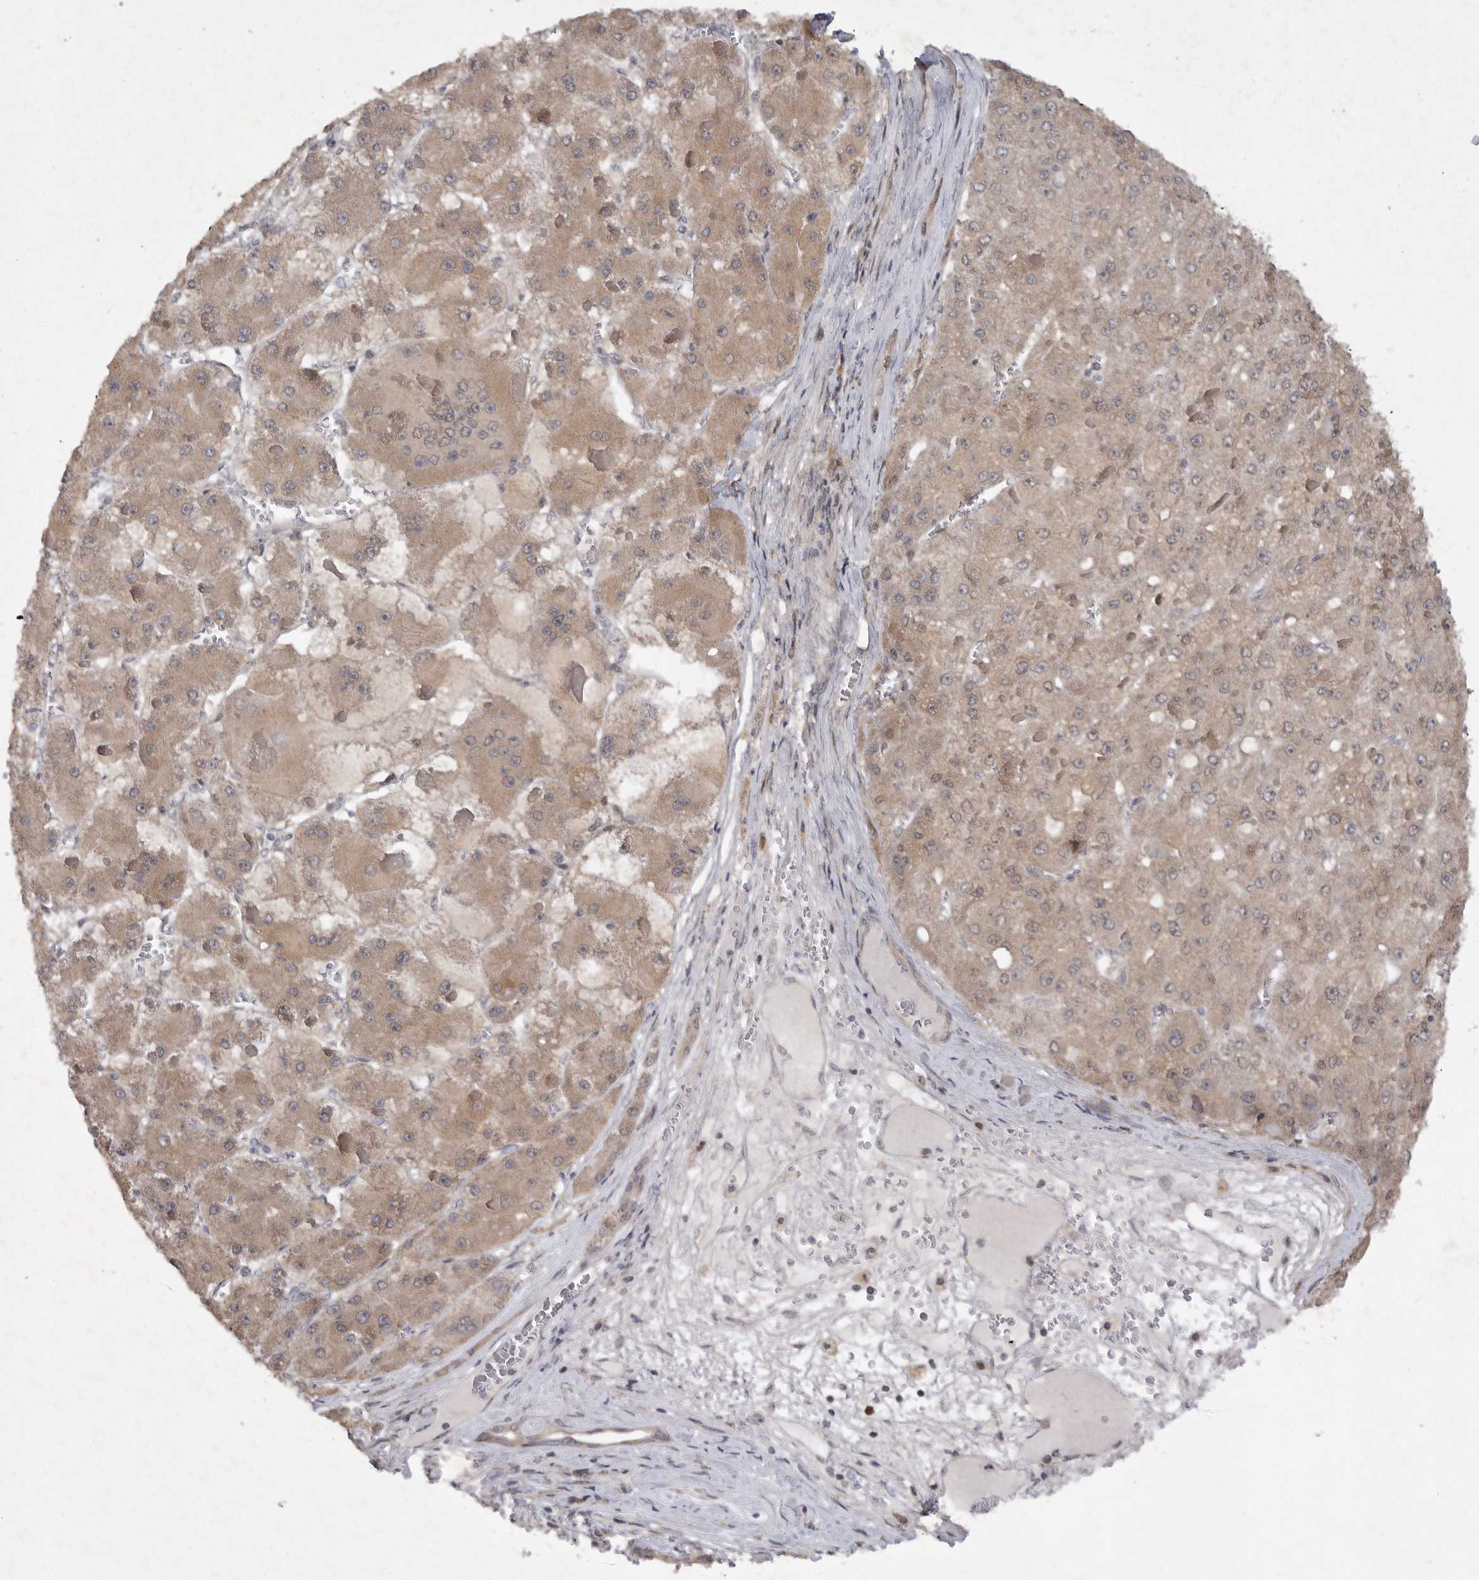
{"staining": {"intensity": "weak", "quantity": ">75%", "location": "cytoplasmic/membranous"}, "tissue": "liver cancer", "cell_type": "Tumor cells", "image_type": "cancer", "snomed": [{"axis": "morphology", "description": "Carcinoma, Hepatocellular, NOS"}, {"axis": "topography", "description": "Liver"}], "caption": "The photomicrograph shows staining of liver hepatocellular carcinoma, revealing weak cytoplasmic/membranous protein positivity (brown color) within tumor cells.", "gene": "EDEM3", "patient": {"sex": "female", "age": 73}}